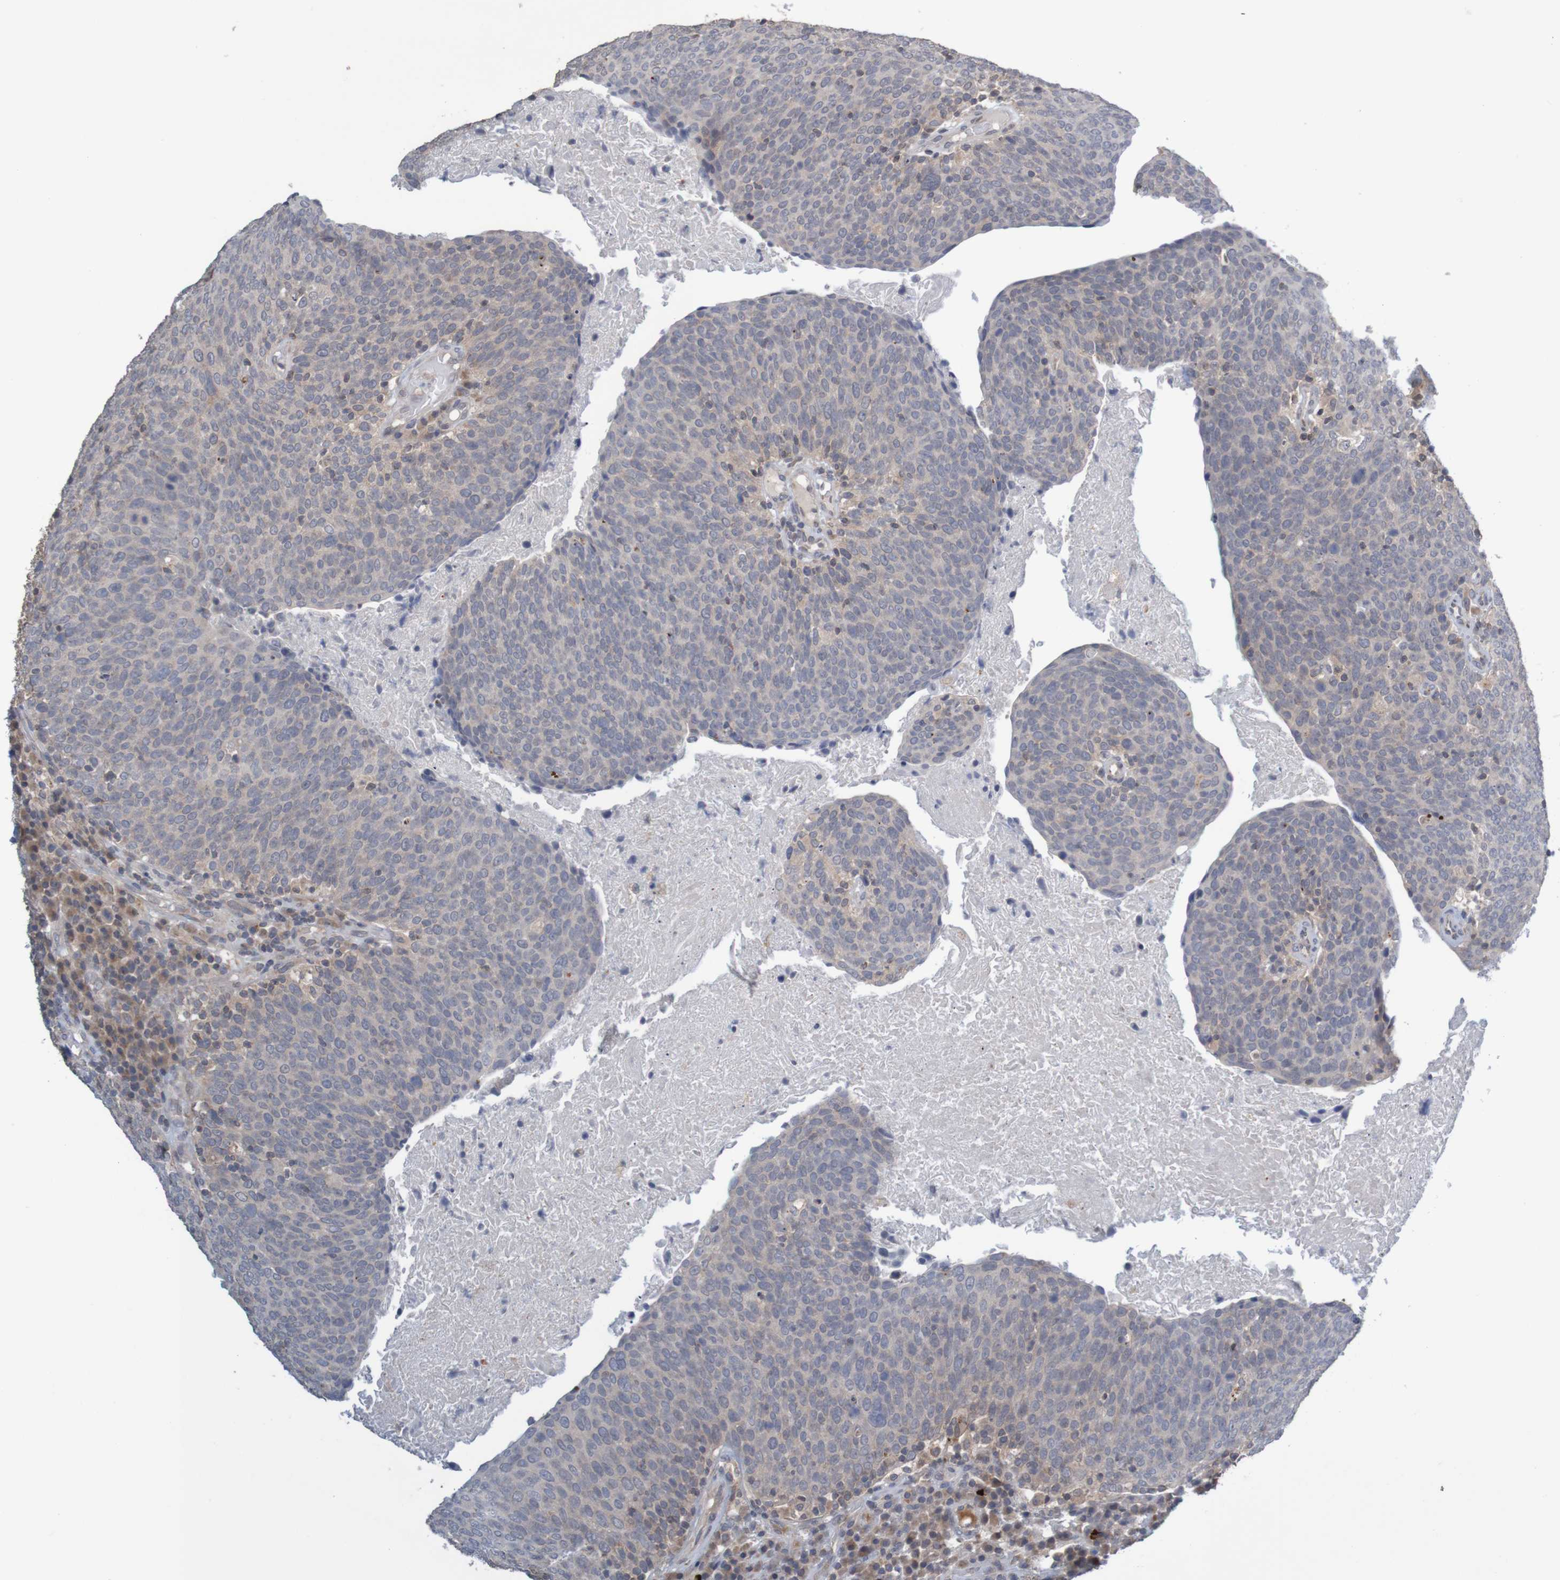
{"staining": {"intensity": "weak", "quantity": "<25%", "location": "cytoplasmic/membranous"}, "tissue": "head and neck cancer", "cell_type": "Tumor cells", "image_type": "cancer", "snomed": [{"axis": "morphology", "description": "Squamous cell carcinoma, NOS"}, {"axis": "morphology", "description": "Squamous cell carcinoma, metastatic, NOS"}, {"axis": "topography", "description": "Lymph node"}, {"axis": "topography", "description": "Head-Neck"}], "caption": "Immunohistochemical staining of human head and neck metastatic squamous cell carcinoma demonstrates no significant staining in tumor cells.", "gene": "ANKK1", "patient": {"sex": "male", "age": 62}}